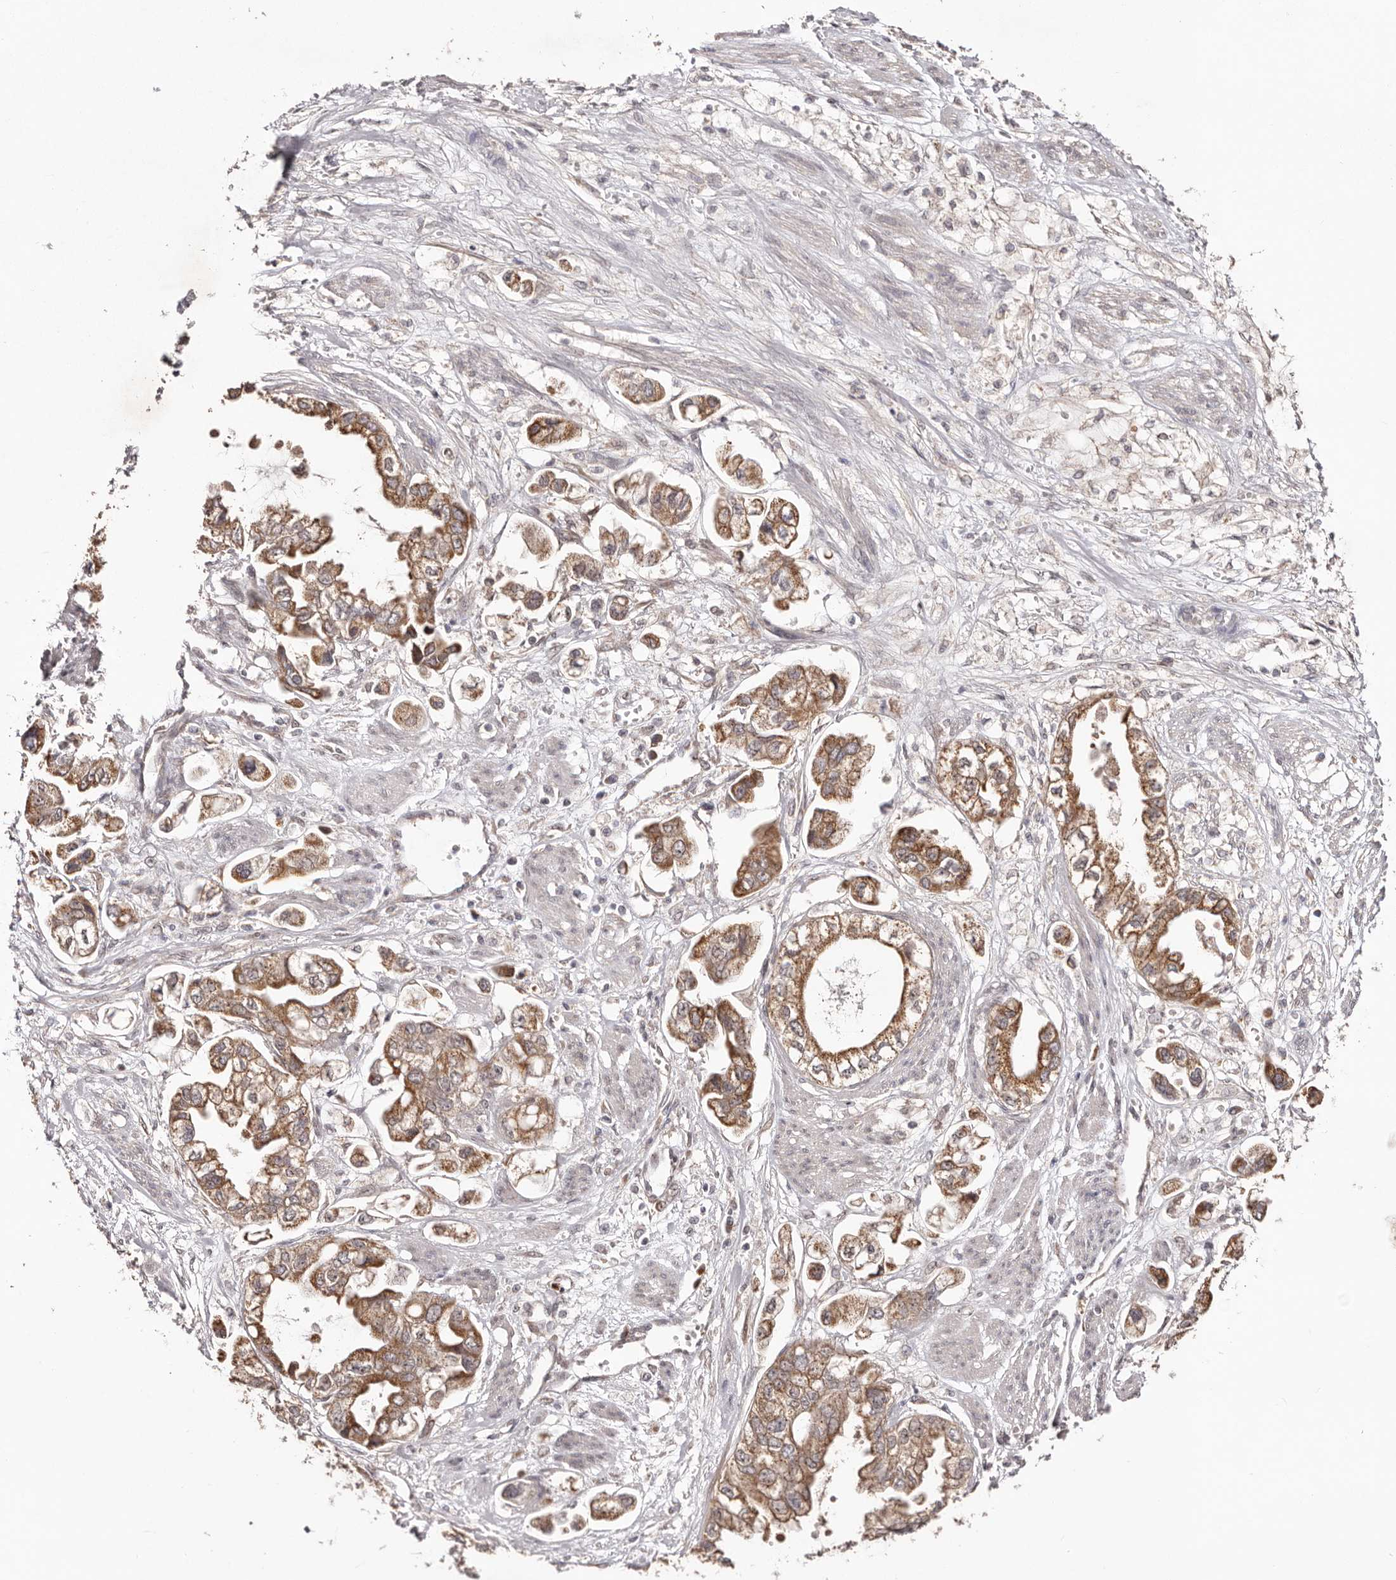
{"staining": {"intensity": "moderate", "quantity": ">75%", "location": "cytoplasmic/membranous"}, "tissue": "stomach cancer", "cell_type": "Tumor cells", "image_type": "cancer", "snomed": [{"axis": "morphology", "description": "Adenocarcinoma, NOS"}, {"axis": "topography", "description": "Stomach"}], "caption": "A high-resolution micrograph shows IHC staining of stomach cancer (adenocarcinoma), which exhibits moderate cytoplasmic/membranous staining in approximately >75% of tumor cells. (Stains: DAB (3,3'-diaminobenzidine) in brown, nuclei in blue, Microscopy: brightfield microscopy at high magnification).", "gene": "EGR3", "patient": {"sex": "male", "age": 62}}